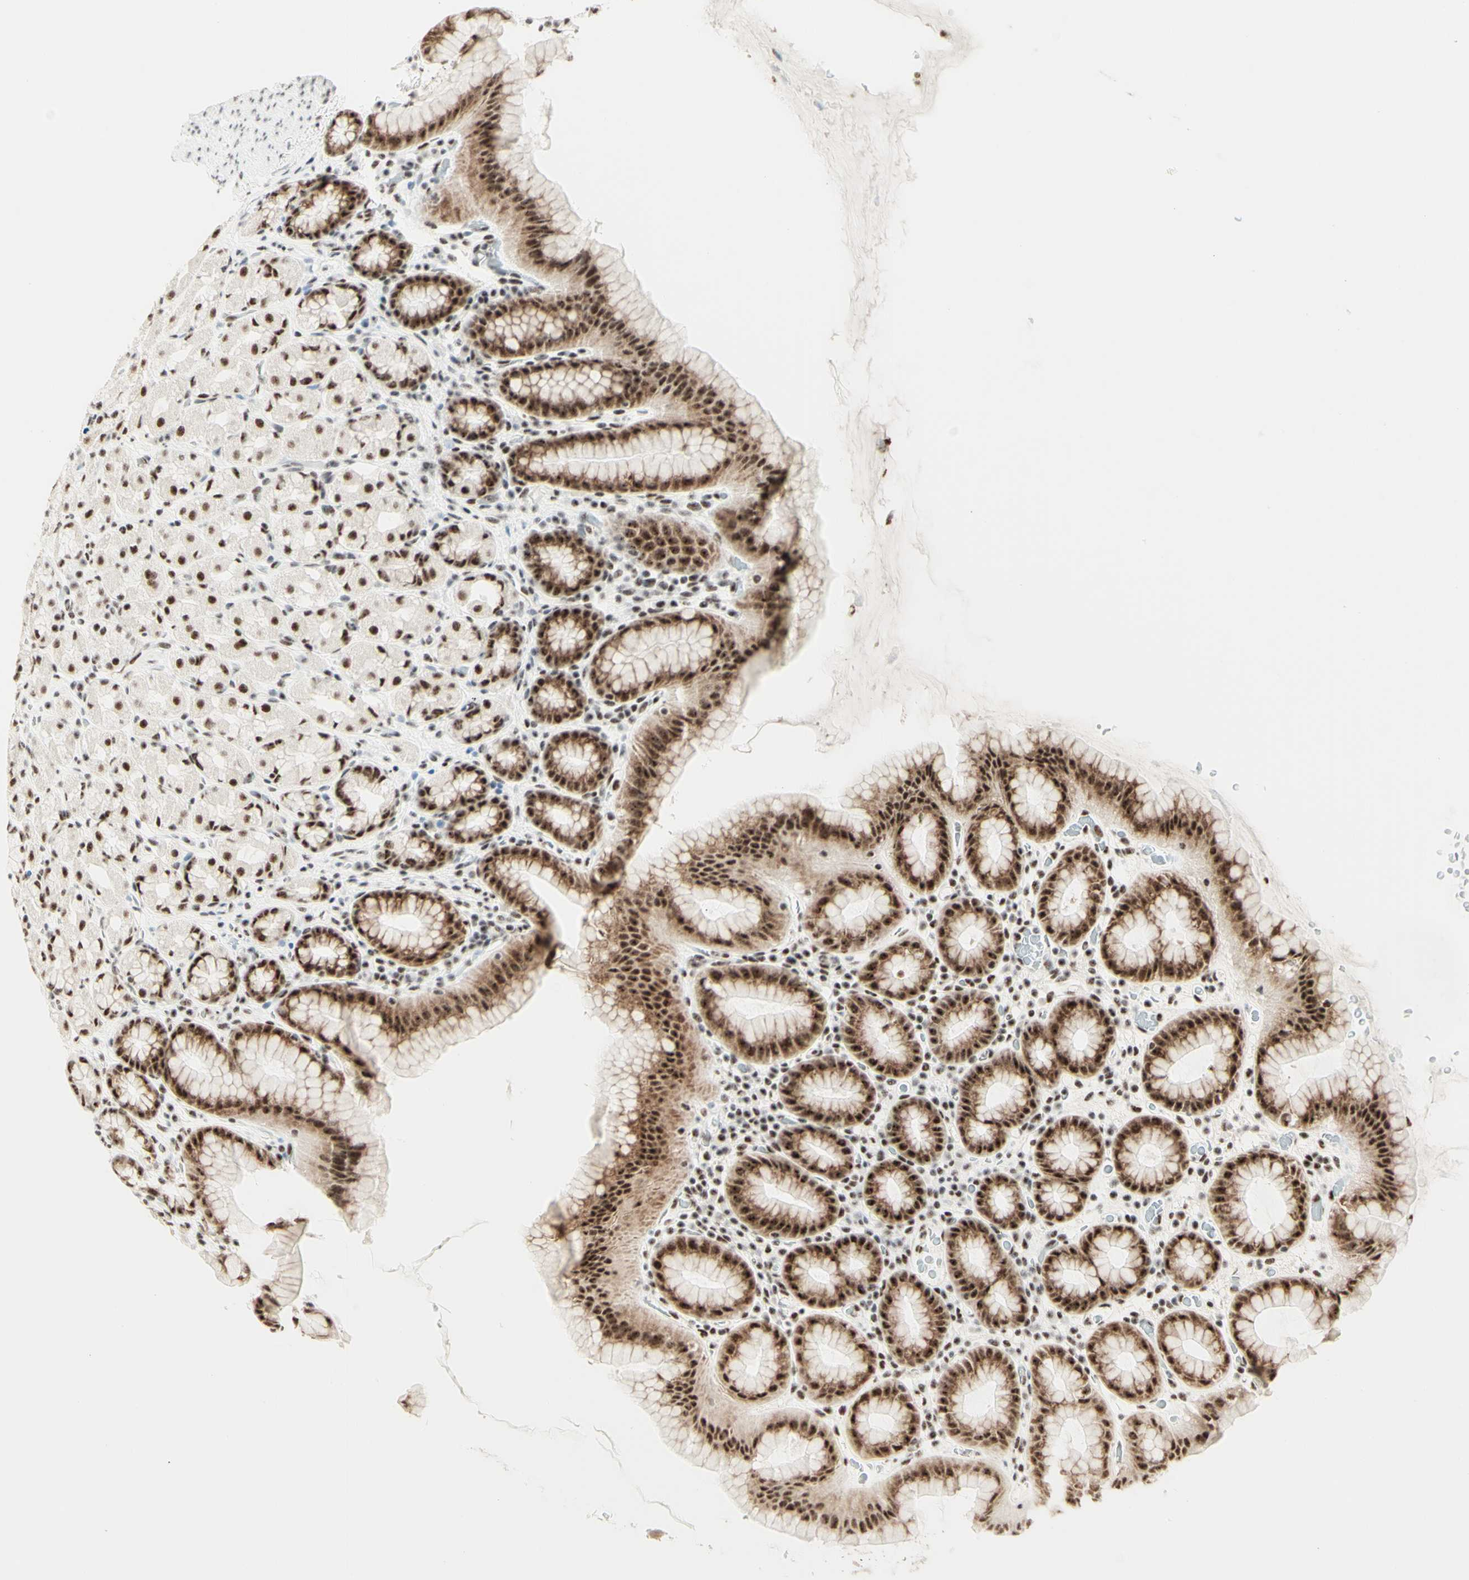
{"staining": {"intensity": "strong", "quantity": ">75%", "location": "cytoplasmic/membranous"}, "tissue": "stomach", "cell_type": "Glandular cells", "image_type": "normal", "snomed": [{"axis": "morphology", "description": "Normal tissue, NOS"}, {"axis": "topography", "description": "Stomach, upper"}], "caption": "High-power microscopy captured an IHC photomicrograph of unremarkable stomach, revealing strong cytoplasmic/membranous staining in approximately >75% of glandular cells. (DAB (3,3'-diaminobenzidine) IHC with brightfield microscopy, high magnification).", "gene": "WTAP", "patient": {"sex": "male", "age": 68}}